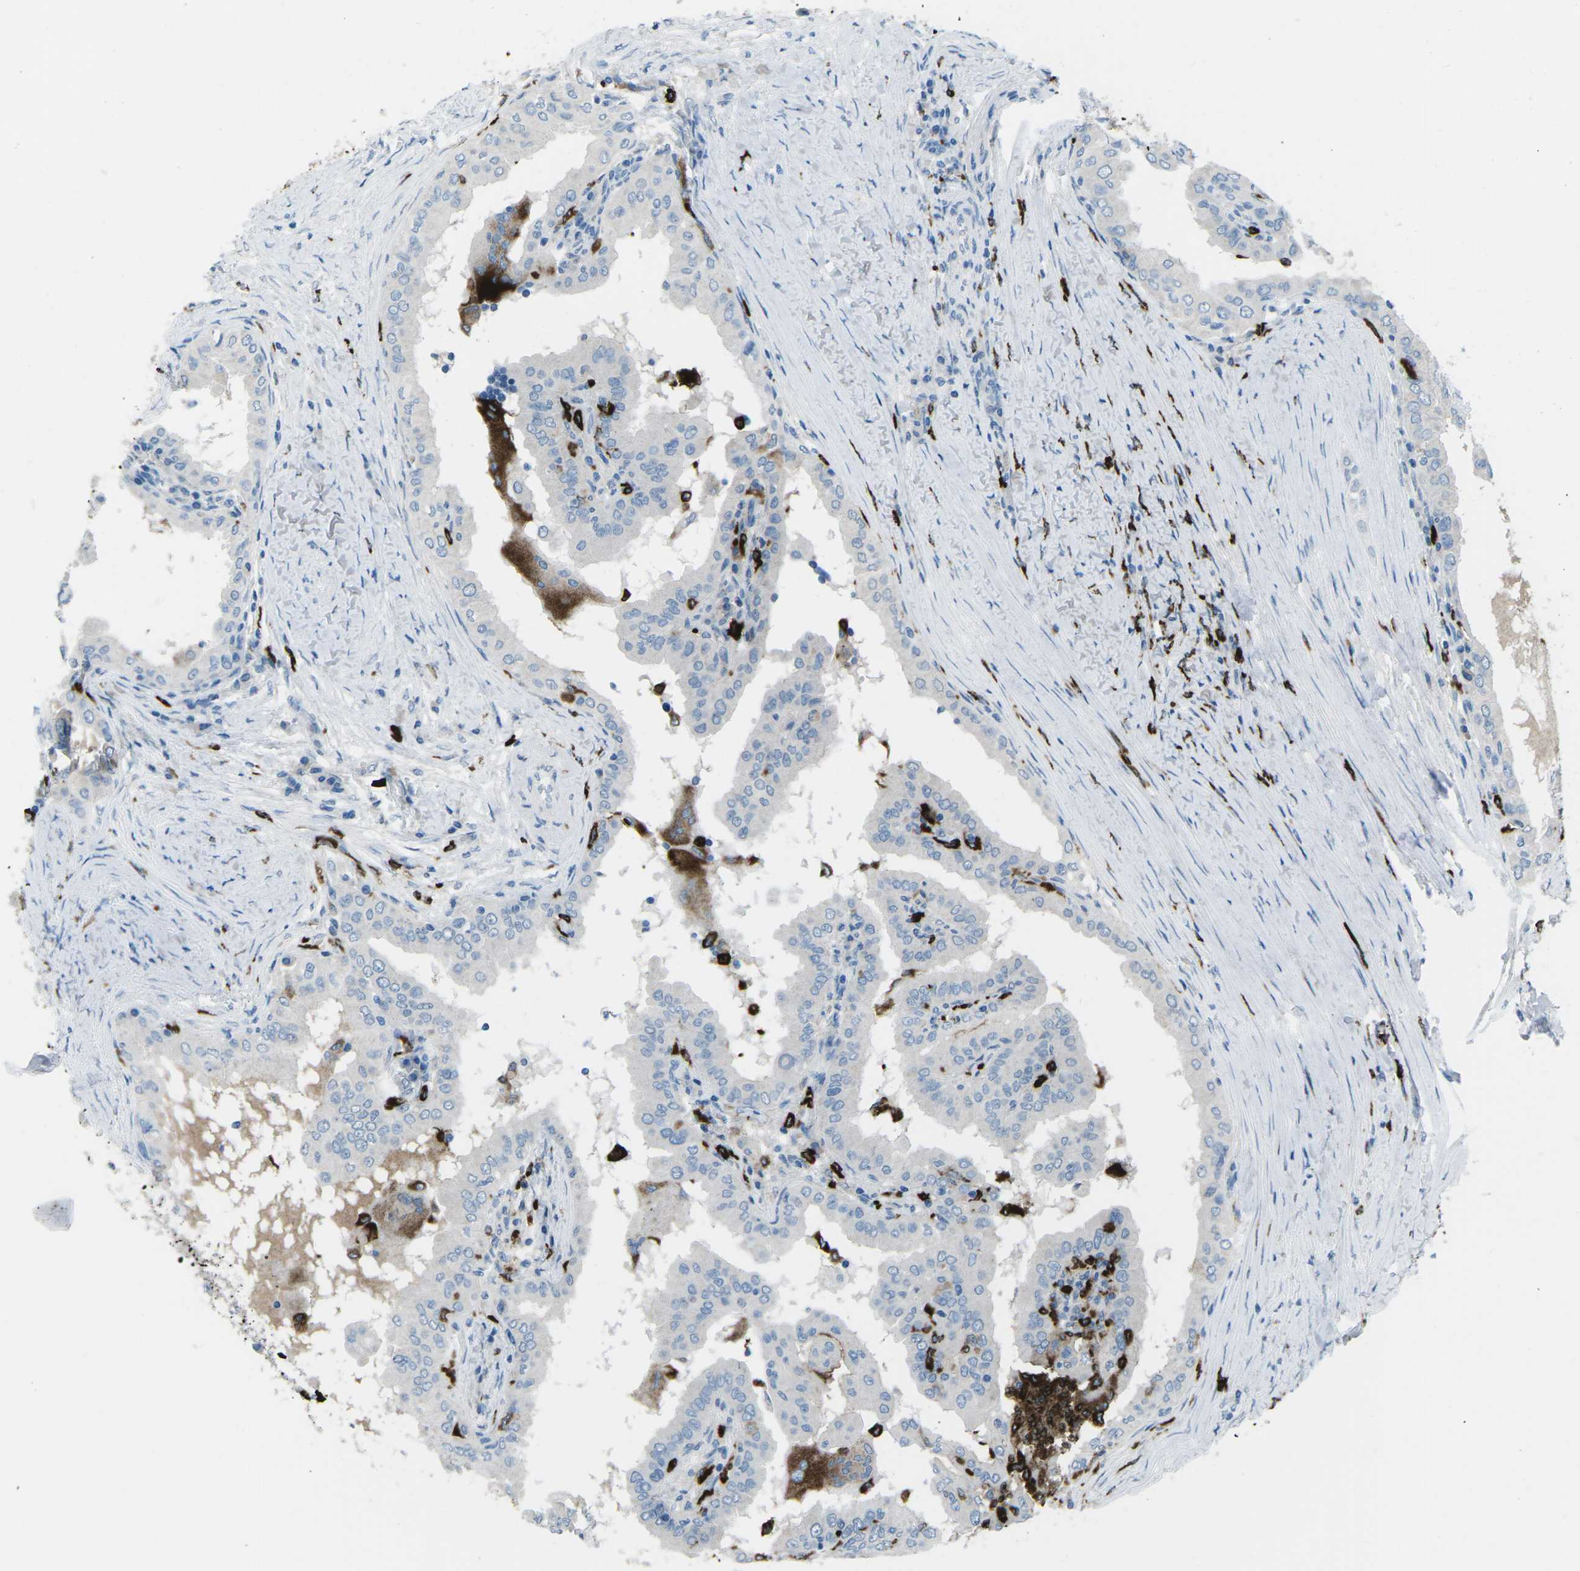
{"staining": {"intensity": "negative", "quantity": "none", "location": "none"}, "tissue": "thyroid cancer", "cell_type": "Tumor cells", "image_type": "cancer", "snomed": [{"axis": "morphology", "description": "Papillary adenocarcinoma, NOS"}, {"axis": "topography", "description": "Thyroid gland"}], "caption": "DAB (3,3'-diaminobenzidine) immunohistochemical staining of thyroid cancer reveals no significant staining in tumor cells.", "gene": "FCN1", "patient": {"sex": "male", "age": 33}}